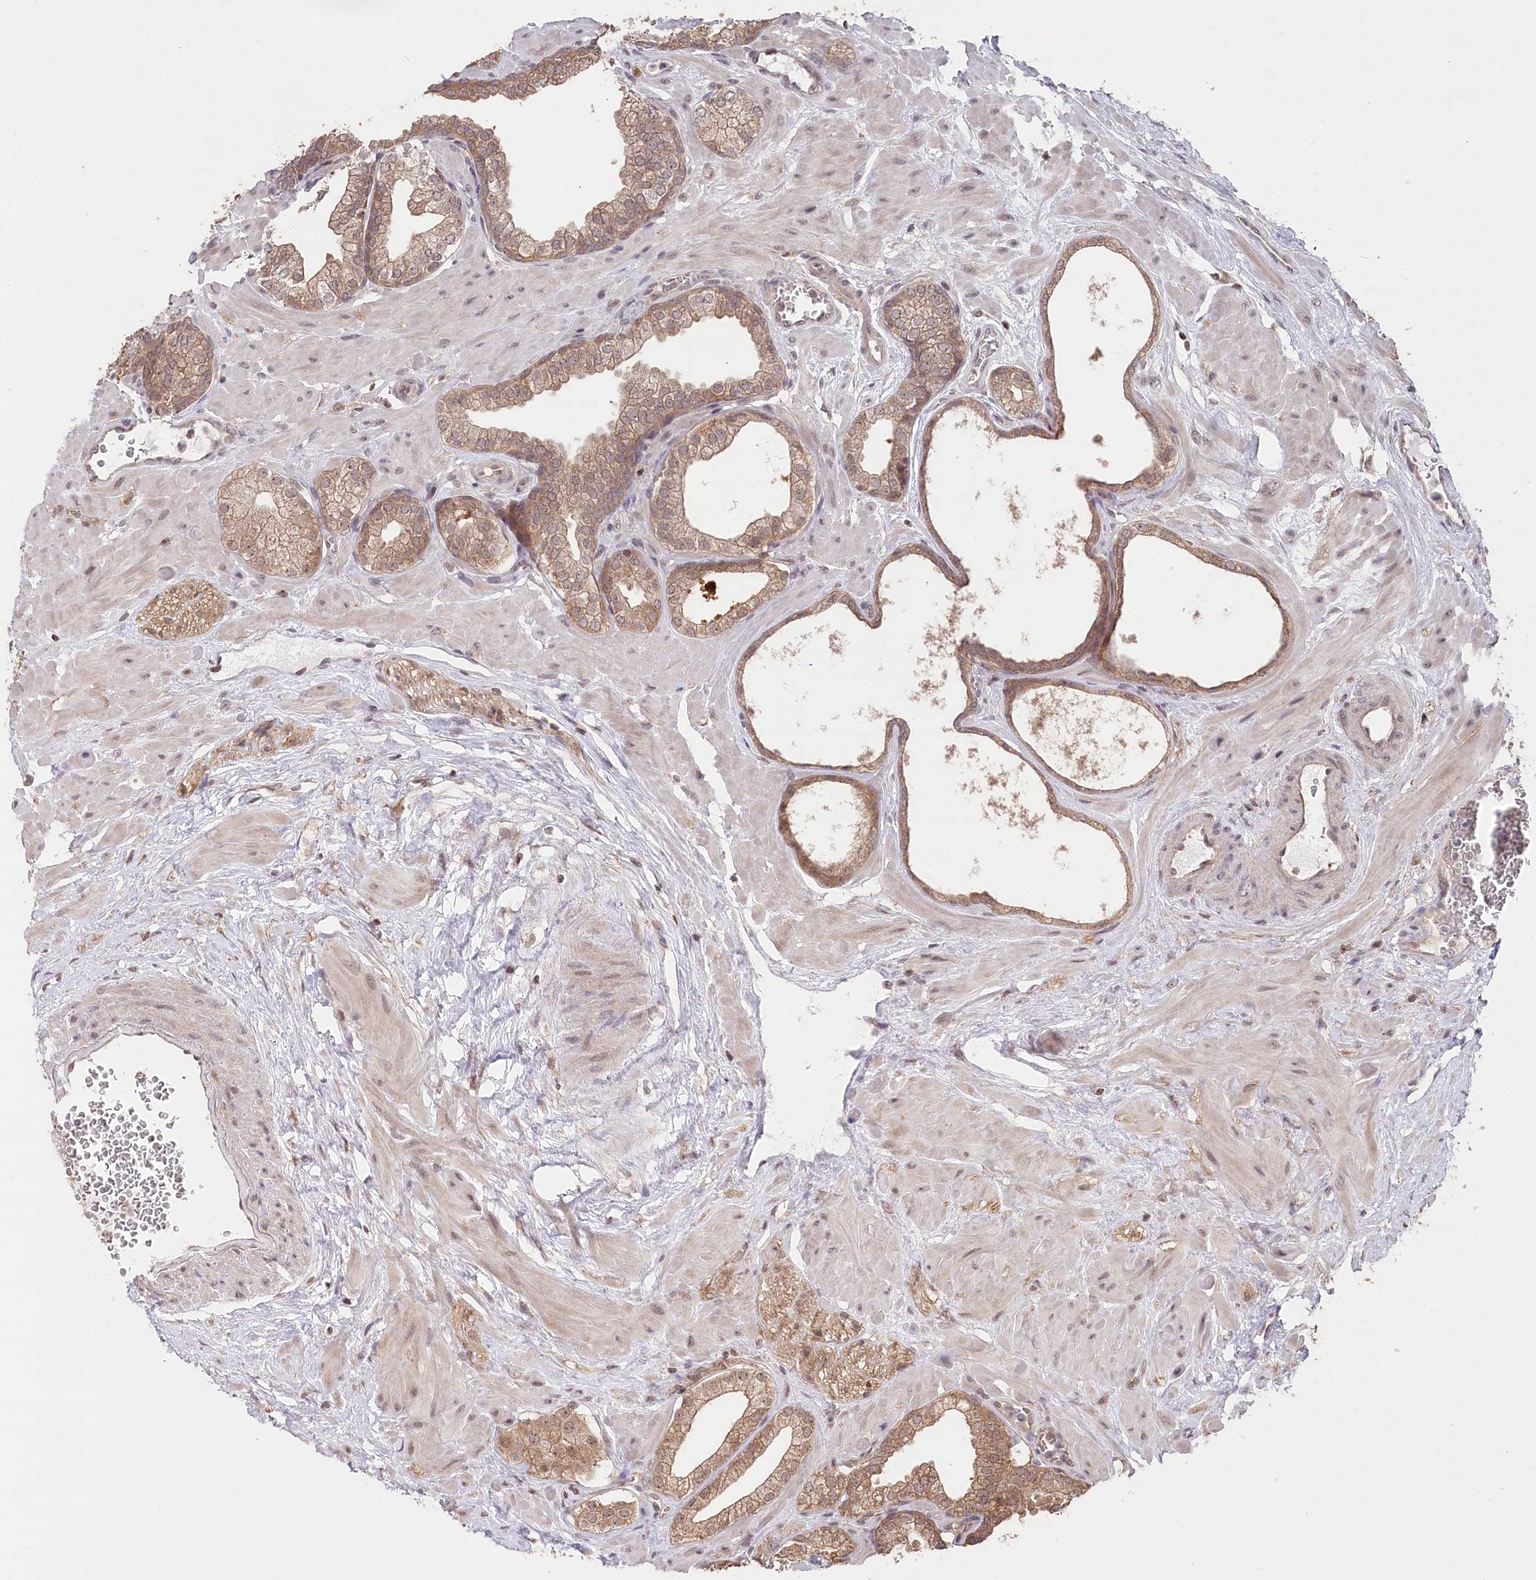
{"staining": {"intensity": "moderate", "quantity": ">75%", "location": "cytoplasmic/membranous,nuclear"}, "tissue": "prostate", "cell_type": "Glandular cells", "image_type": "normal", "snomed": [{"axis": "morphology", "description": "Normal tissue, NOS"}, {"axis": "morphology", "description": "Urothelial carcinoma, Low grade"}, {"axis": "topography", "description": "Urinary bladder"}, {"axis": "topography", "description": "Prostate"}], "caption": "Approximately >75% of glandular cells in unremarkable human prostate display moderate cytoplasmic/membranous,nuclear protein positivity as visualized by brown immunohistochemical staining.", "gene": "CCSER2", "patient": {"sex": "male", "age": 60}}